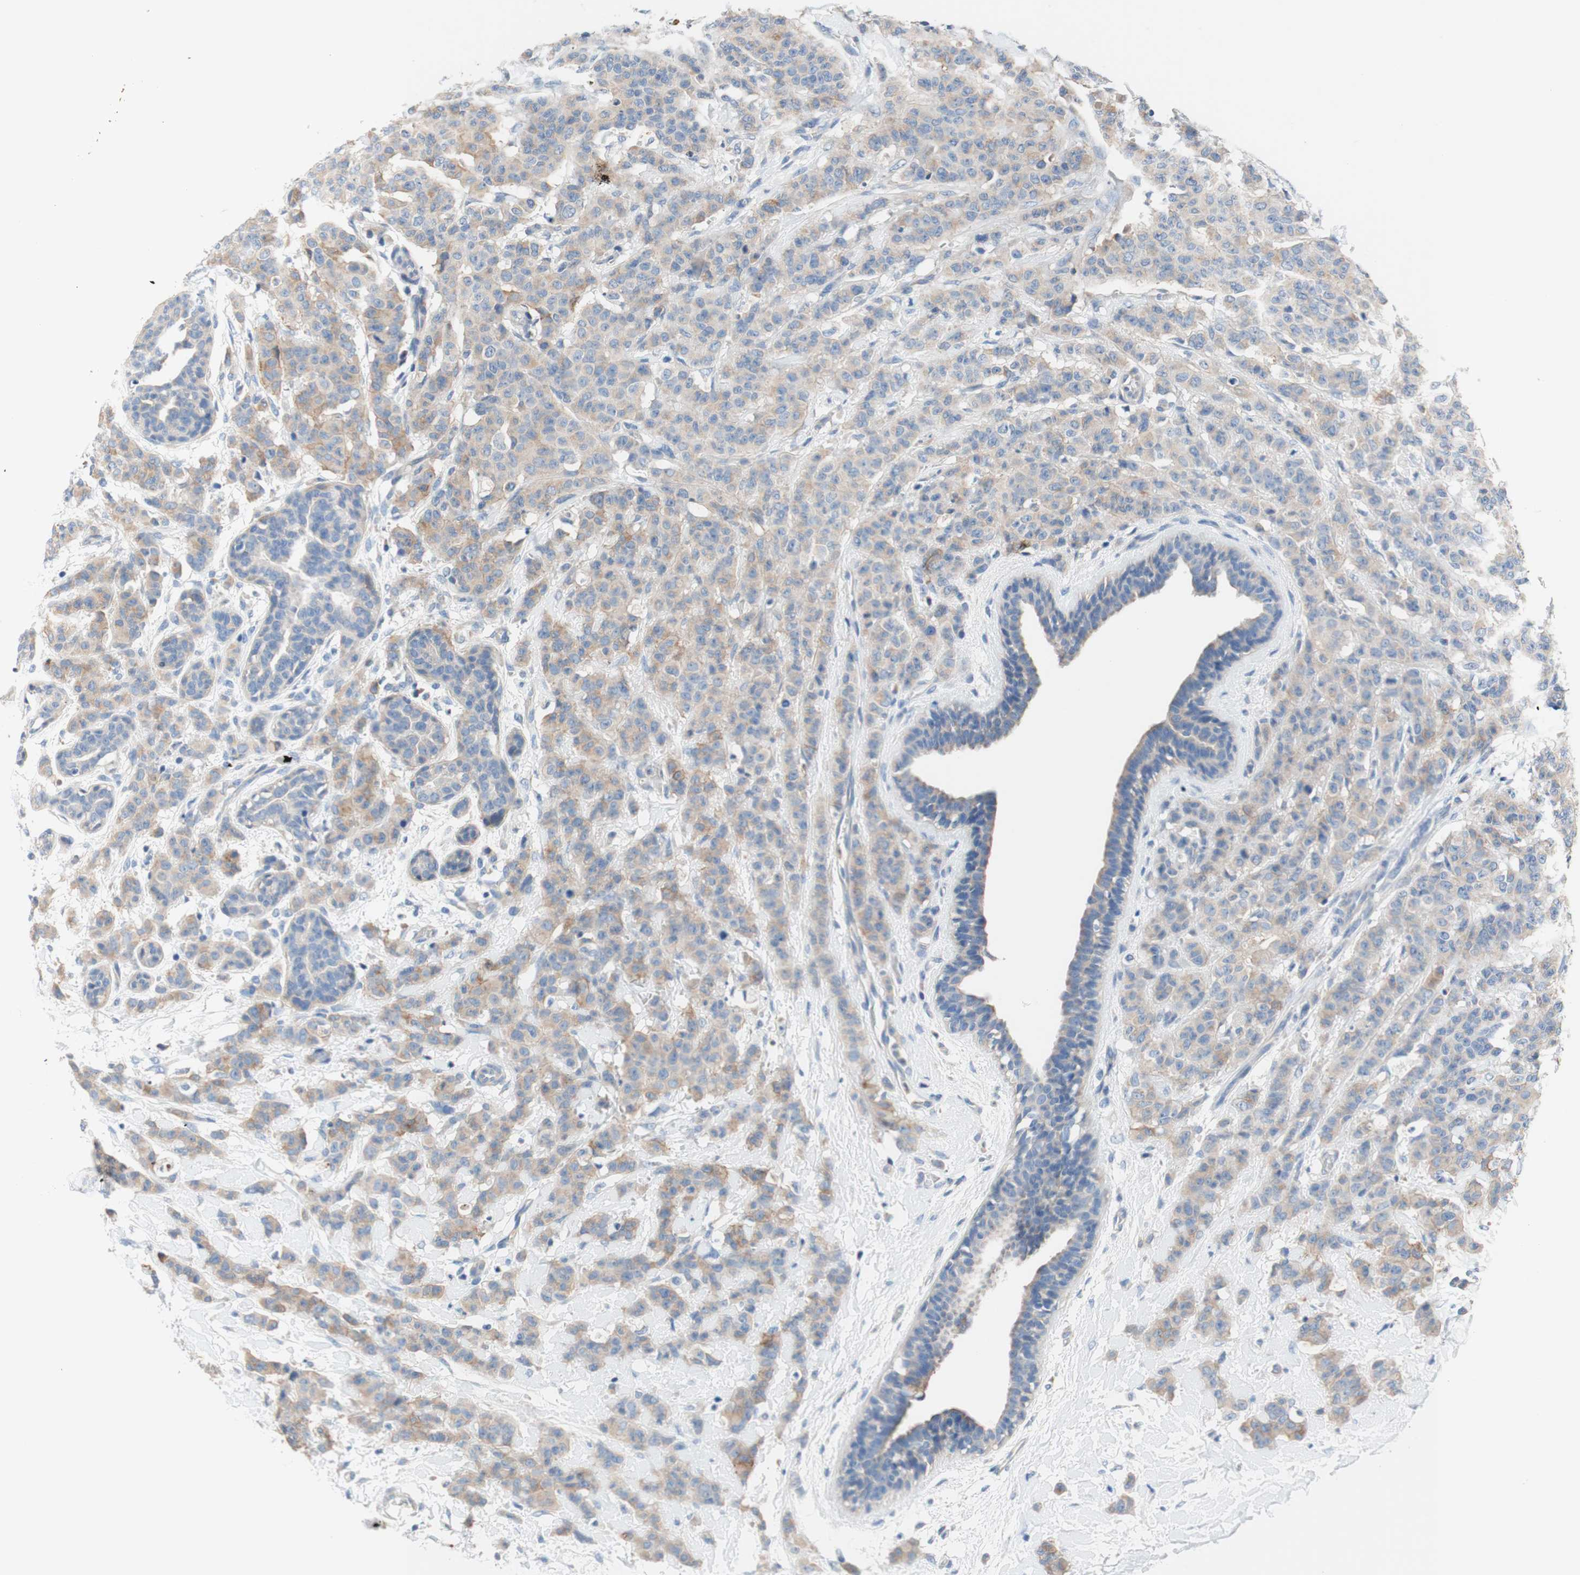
{"staining": {"intensity": "weak", "quantity": ">75%", "location": "cytoplasmic/membranous"}, "tissue": "breast cancer", "cell_type": "Tumor cells", "image_type": "cancer", "snomed": [{"axis": "morphology", "description": "Normal tissue, NOS"}, {"axis": "morphology", "description": "Duct carcinoma"}, {"axis": "topography", "description": "Breast"}], "caption": "Breast infiltrating ductal carcinoma stained with a protein marker exhibits weak staining in tumor cells.", "gene": "F3", "patient": {"sex": "female", "age": 40}}